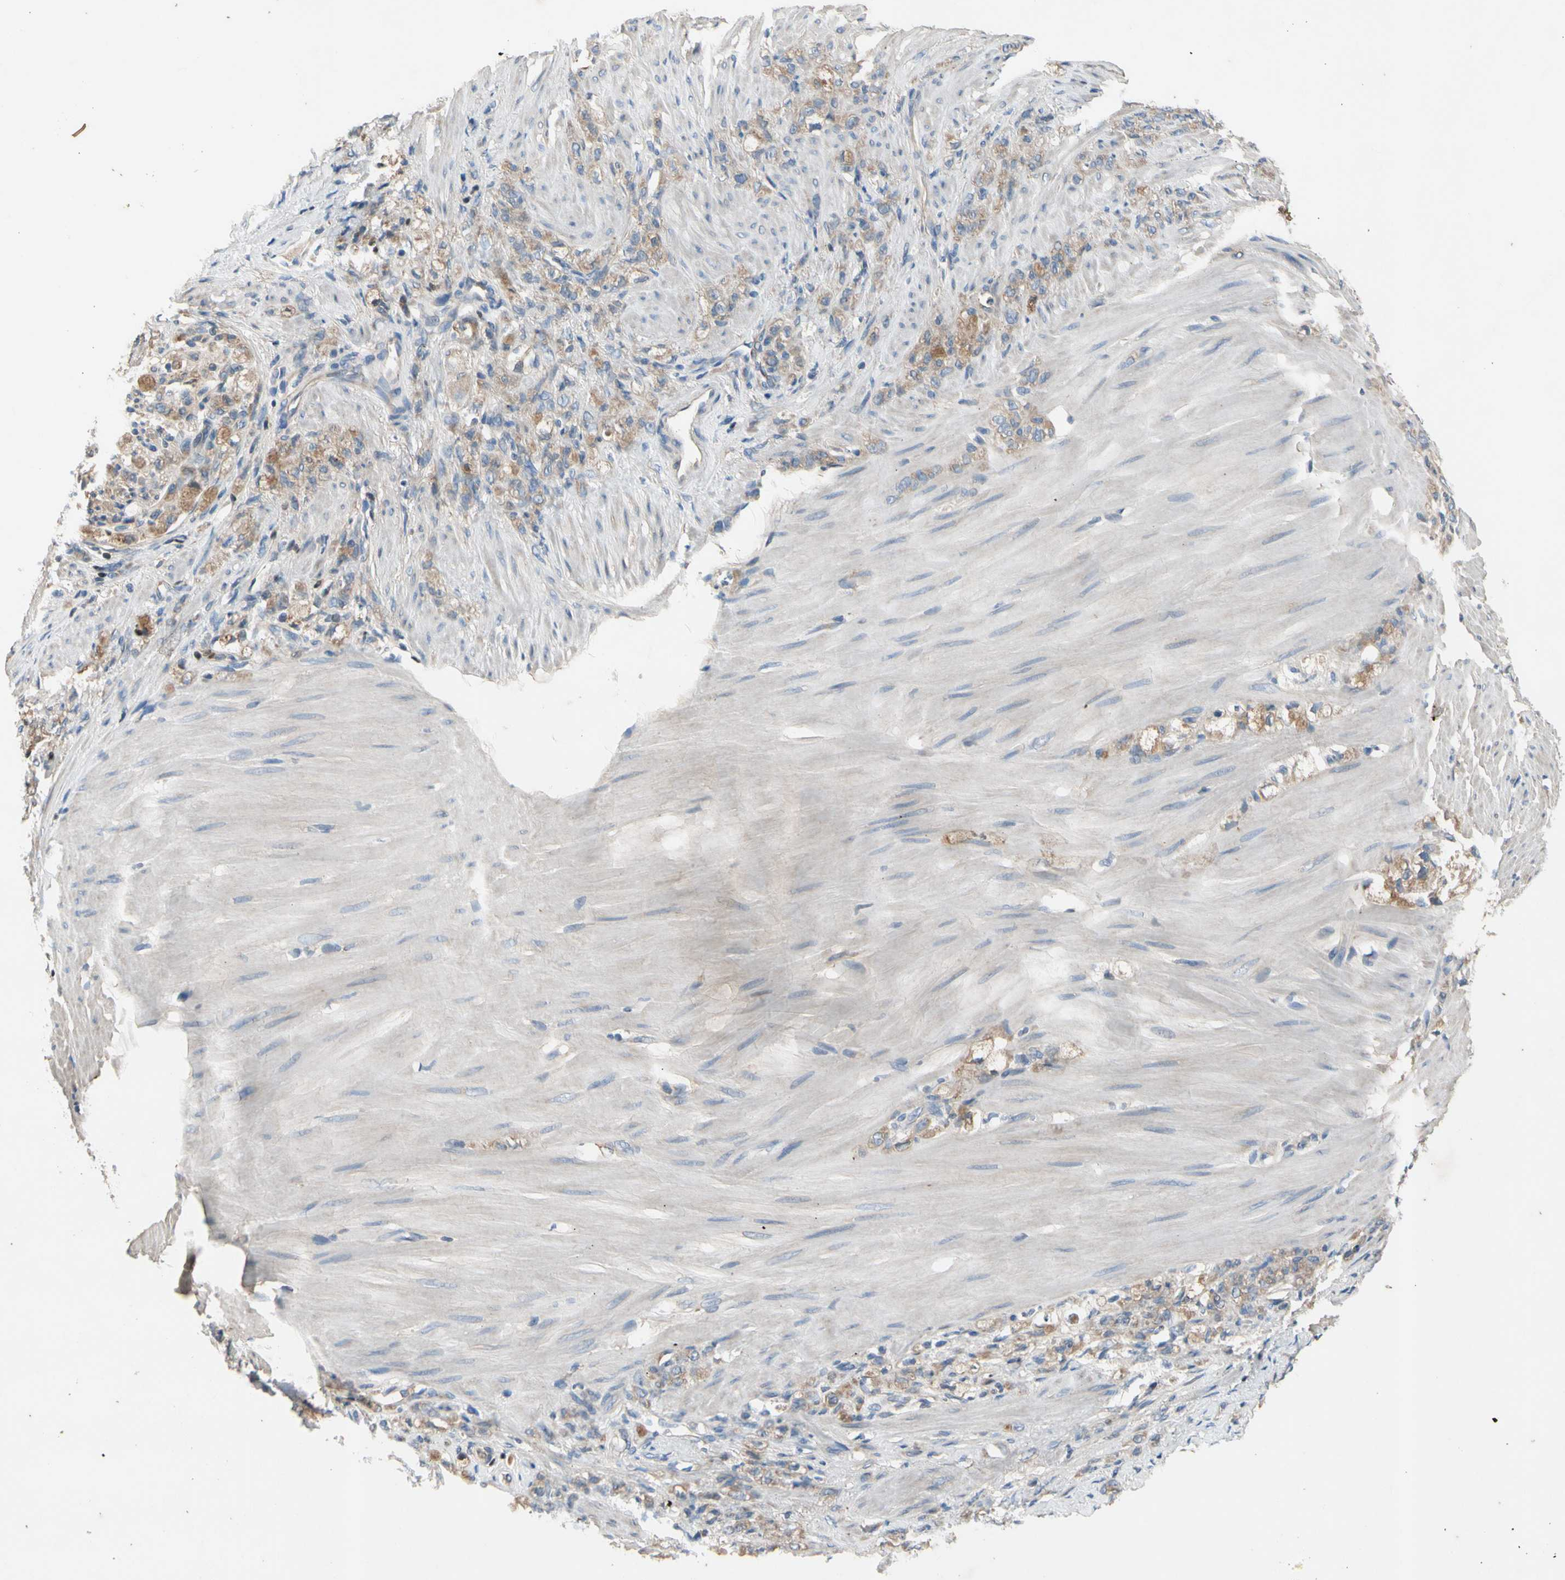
{"staining": {"intensity": "weak", "quantity": ">75%", "location": "cytoplasmic/membranous"}, "tissue": "stomach cancer", "cell_type": "Tumor cells", "image_type": "cancer", "snomed": [{"axis": "morphology", "description": "Adenocarcinoma, NOS"}, {"axis": "topography", "description": "Stomach"}], "caption": "Protein staining of adenocarcinoma (stomach) tissue reveals weak cytoplasmic/membranous positivity in approximately >75% of tumor cells.", "gene": "TBX21", "patient": {"sex": "male", "age": 82}}